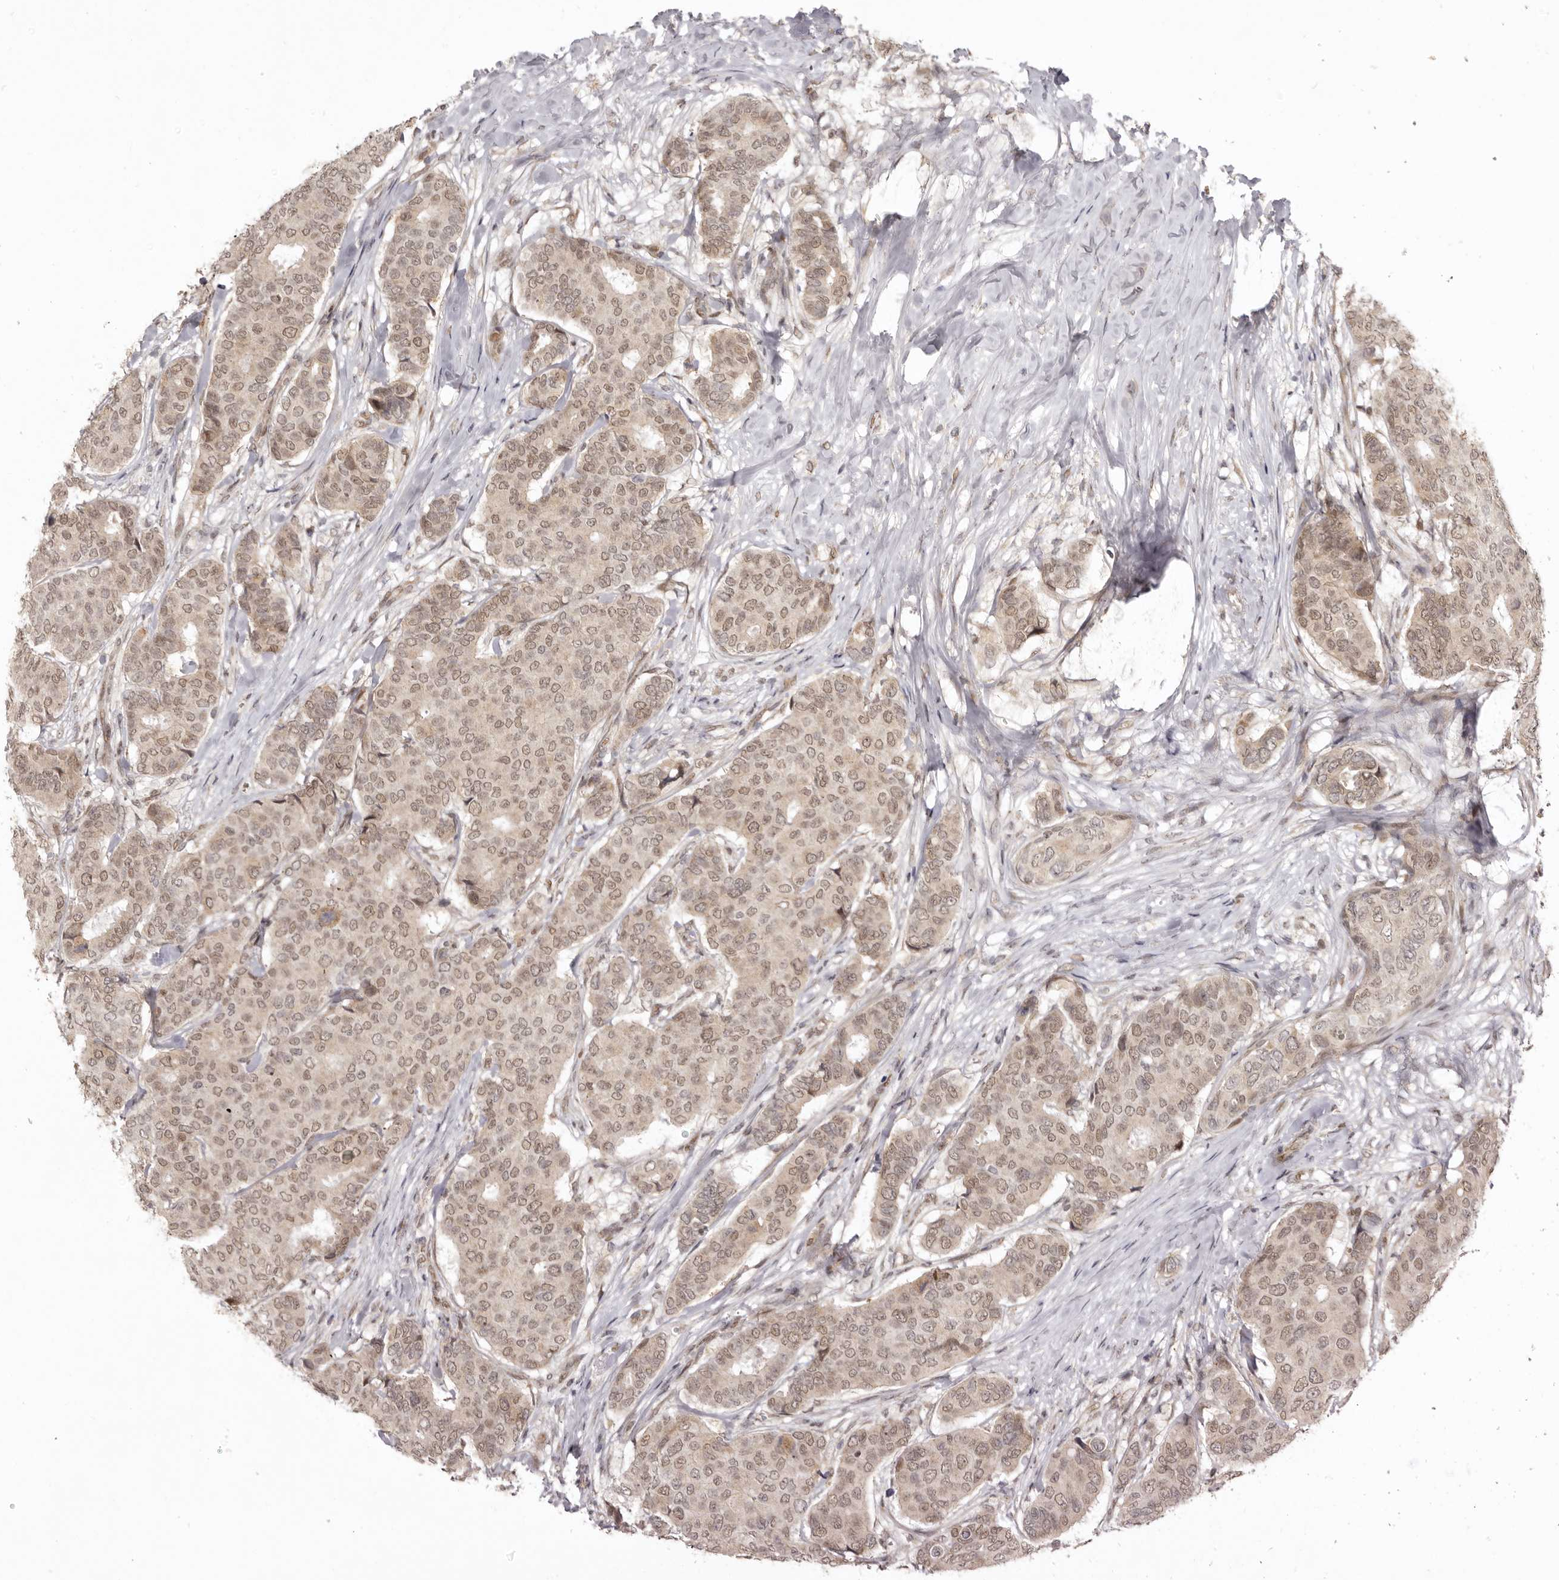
{"staining": {"intensity": "weak", "quantity": ">75%", "location": "cytoplasmic/membranous,nuclear"}, "tissue": "breast cancer", "cell_type": "Tumor cells", "image_type": "cancer", "snomed": [{"axis": "morphology", "description": "Duct carcinoma"}, {"axis": "topography", "description": "Breast"}], "caption": "Tumor cells exhibit low levels of weak cytoplasmic/membranous and nuclear staining in approximately >75% of cells in human breast invasive ductal carcinoma. Immunohistochemistry (ihc) stains the protein in brown and the nuclei are stained blue.", "gene": "ZNF326", "patient": {"sex": "female", "age": 75}}